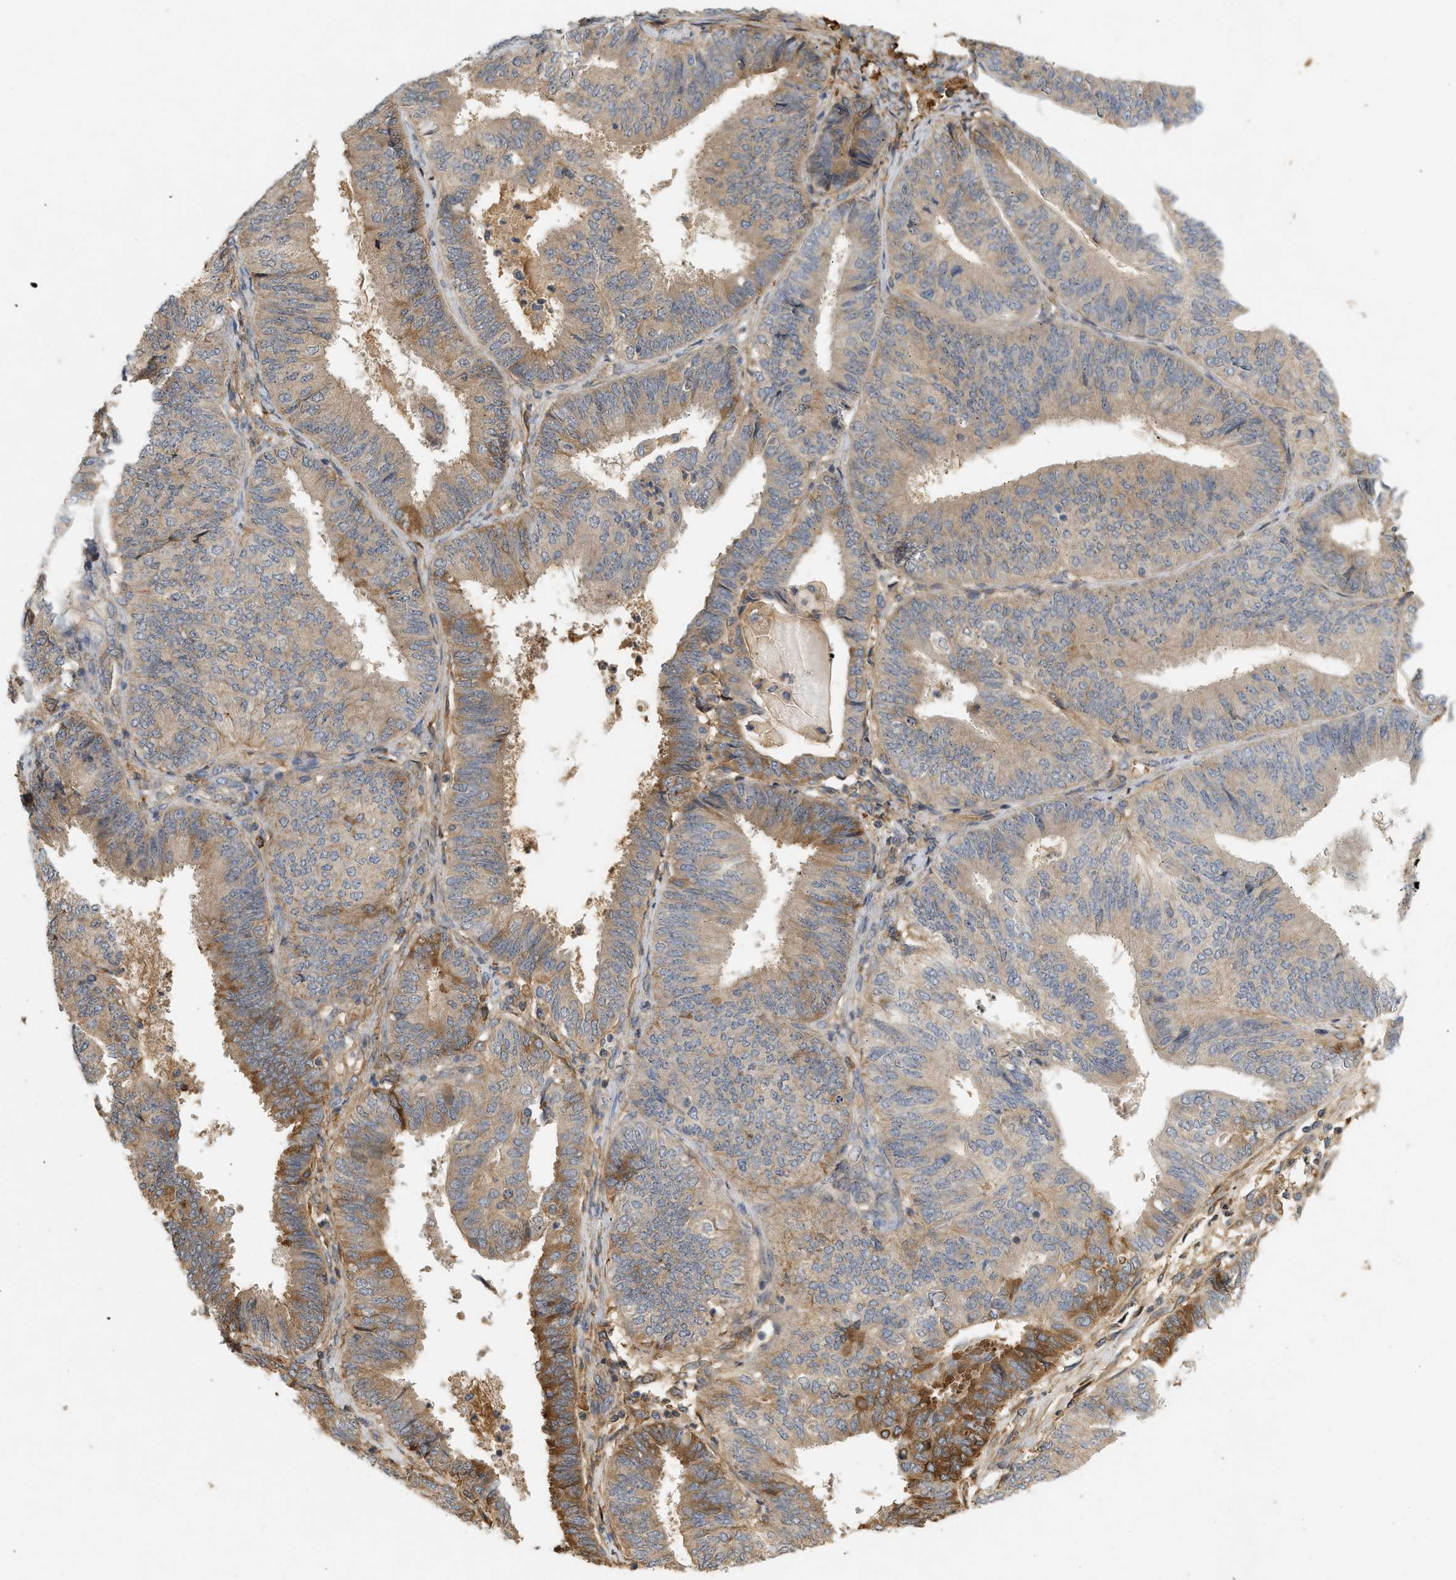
{"staining": {"intensity": "moderate", "quantity": ">75%", "location": "cytoplasmic/membranous"}, "tissue": "endometrial cancer", "cell_type": "Tumor cells", "image_type": "cancer", "snomed": [{"axis": "morphology", "description": "Adenocarcinoma, NOS"}, {"axis": "topography", "description": "Endometrium"}], "caption": "A brown stain labels moderate cytoplasmic/membranous expression of a protein in human adenocarcinoma (endometrial) tumor cells. The staining was performed using DAB to visualize the protein expression in brown, while the nuclei were stained in blue with hematoxylin (Magnification: 20x).", "gene": "F8", "patient": {"sex": "female", "age": 58}}